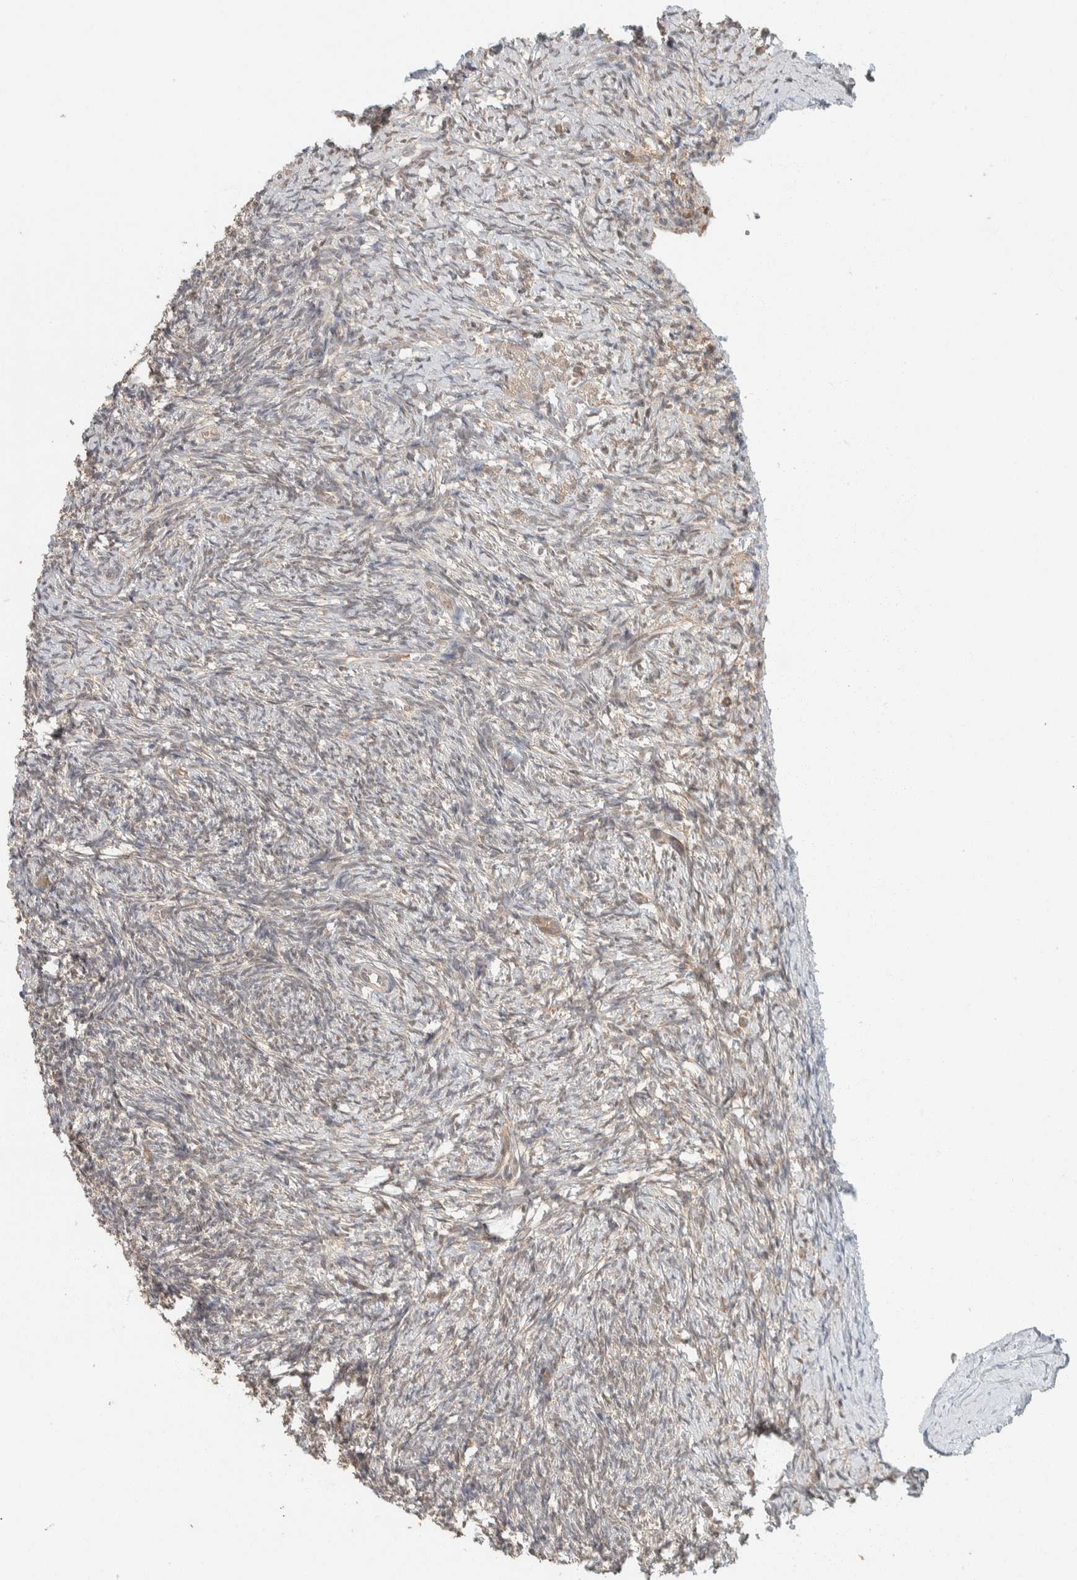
{"staining": {"intensity": "weak", "quantity": "25%-75%", "location": "cytoplasmic/membranous,nuclear"}, "tissue": "ovary", "cell_type": "Ovarian stroma cells", "image_type": "normal", "snomed": [{"axis": "morphology", "description": "Normal tissue, NOS"}, {"axis": "topography", "description": "Ovary"}], "caption": "Protein staining displays weak cytoplasmic/membranous,nuclear staining in about 25%-75% of ovarian stroma cells in benign ovary. (IHC, brightfield microscopy, high magnification).", "gene": "ZNF567", "patient": {"sex": "female", "age": 41}}